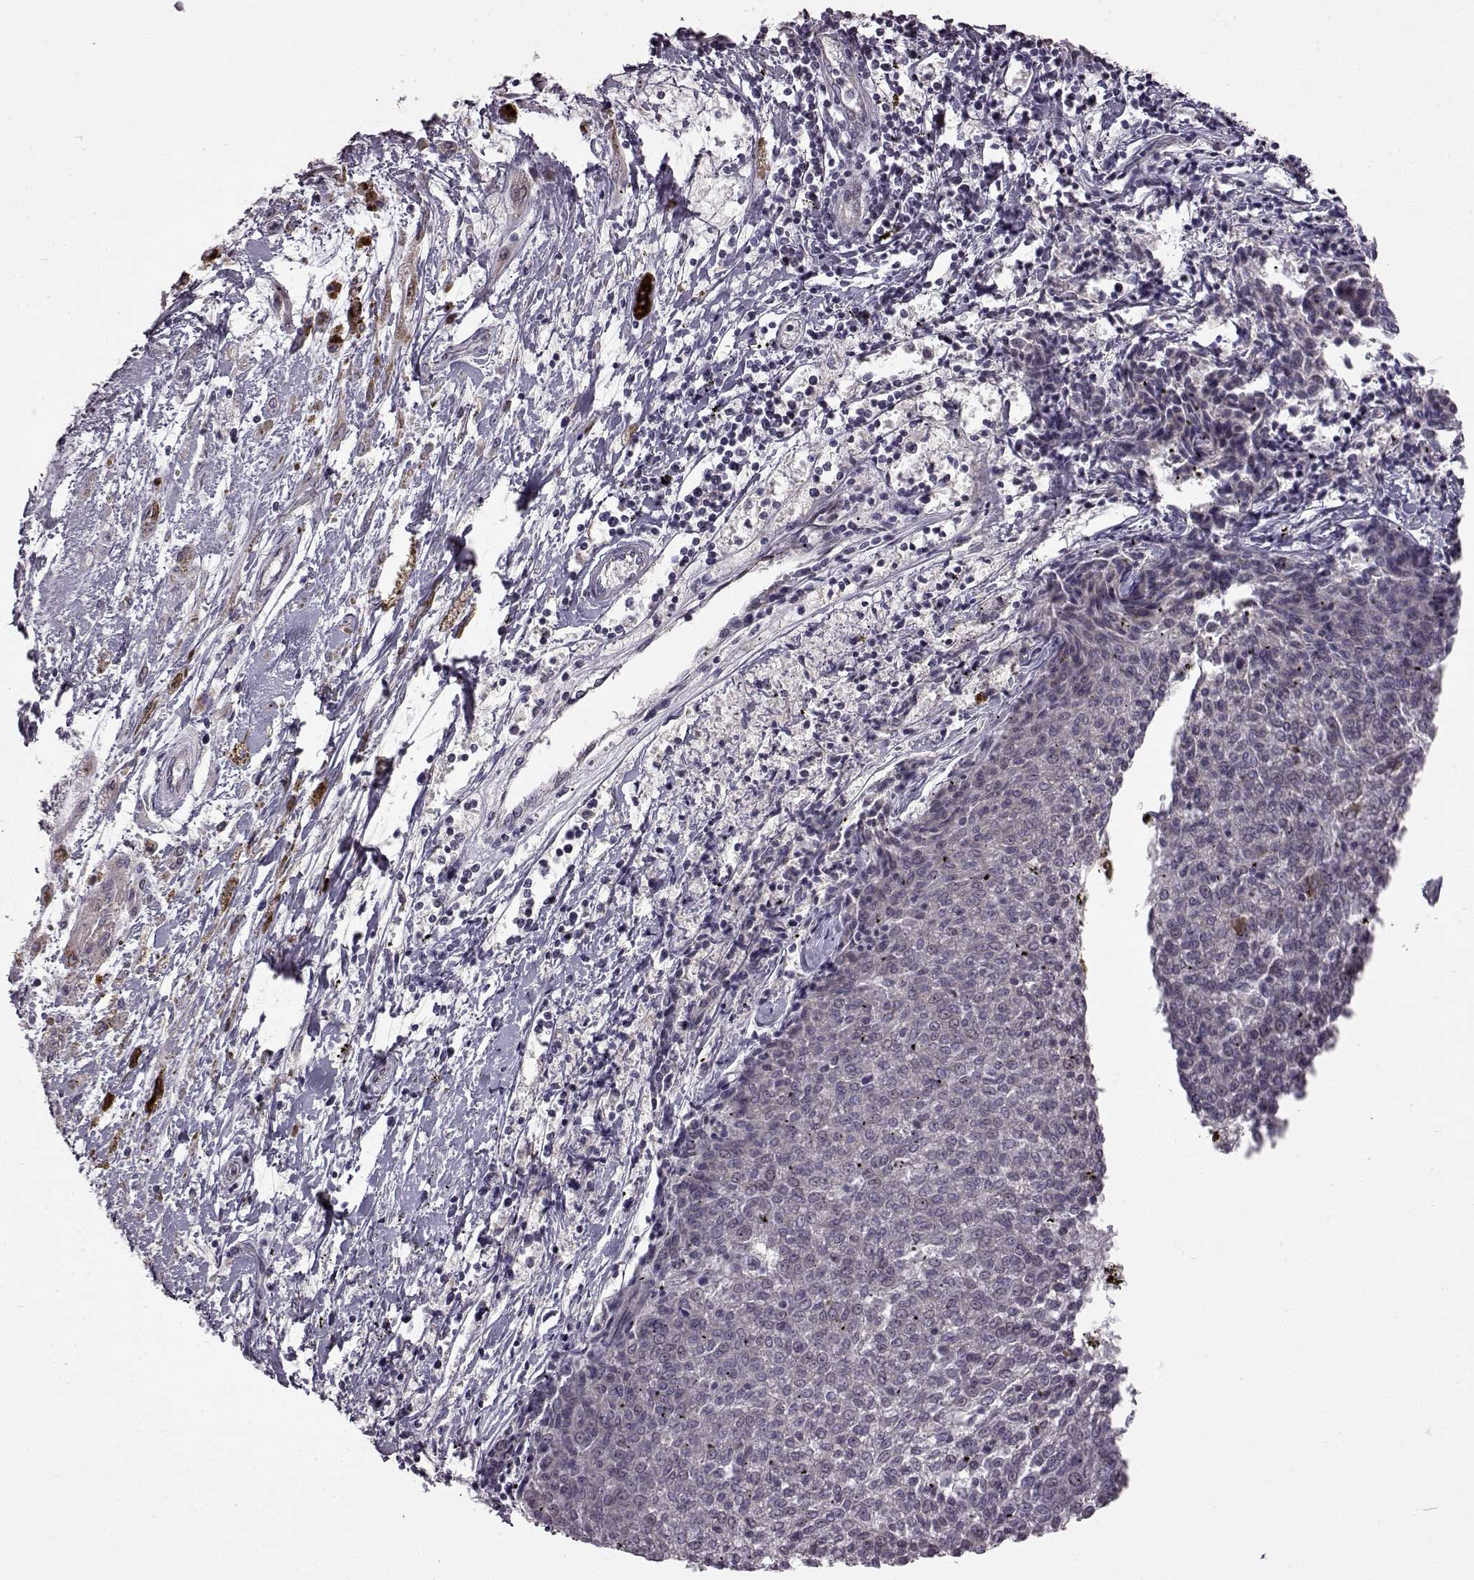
{"staining": {"intensity": "negative", "quantity": "none", "location": "none"}, "tissue": "melanoma", "cell_type": "Tumor cells", "image_type": "cancer", "snomed": [{"axis": "morphology", "description": "Malignant melanoma, NOS"}, {"axis": "topography", "description": "Skin"}], "caption": "Human malignant melanoma stained for a protein using immunohistochemistry displays no expression in tumor cells.", "gene": "B3GNT6", "patient": {"sex": "female", "age": 72}}